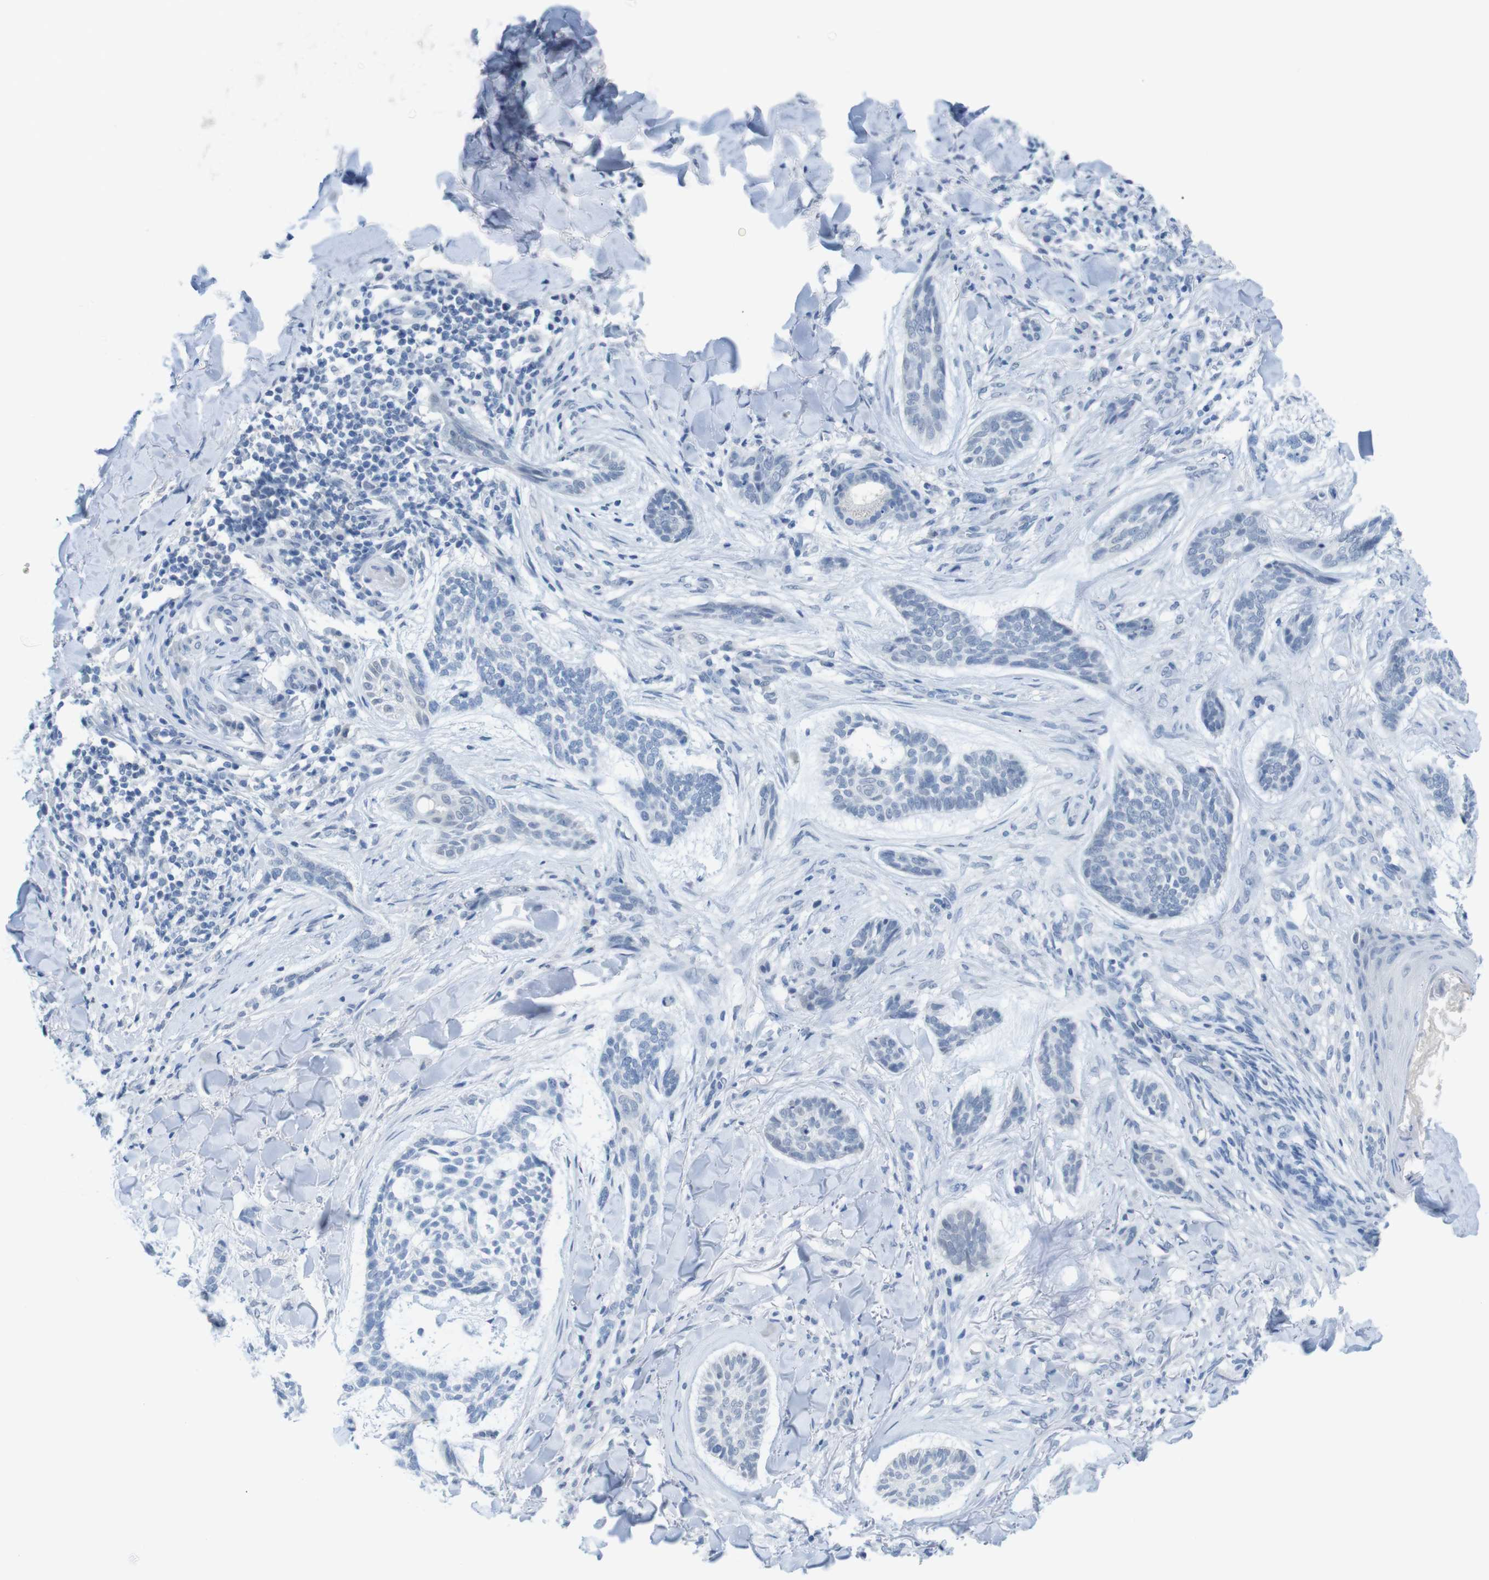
{"staining": {"intensity": "negative", "quantity": "none", "location": "none"}, "tissue": "skin cancer", "cell_type": "Tumor cells", "image_type": "cancer", "snomed": [{"axis": "morphology", "description": "Basal cell carcinoma"}, {"axis": "topography", "description": "Skin"}], "caption": "Immunohistochemical staining of human skin cancer (basal cell carcinoma) demonstrates no significant expression in tumor cells.", "gene": "OPN1SW", "patient": {"sex": "male", "age": 43}}